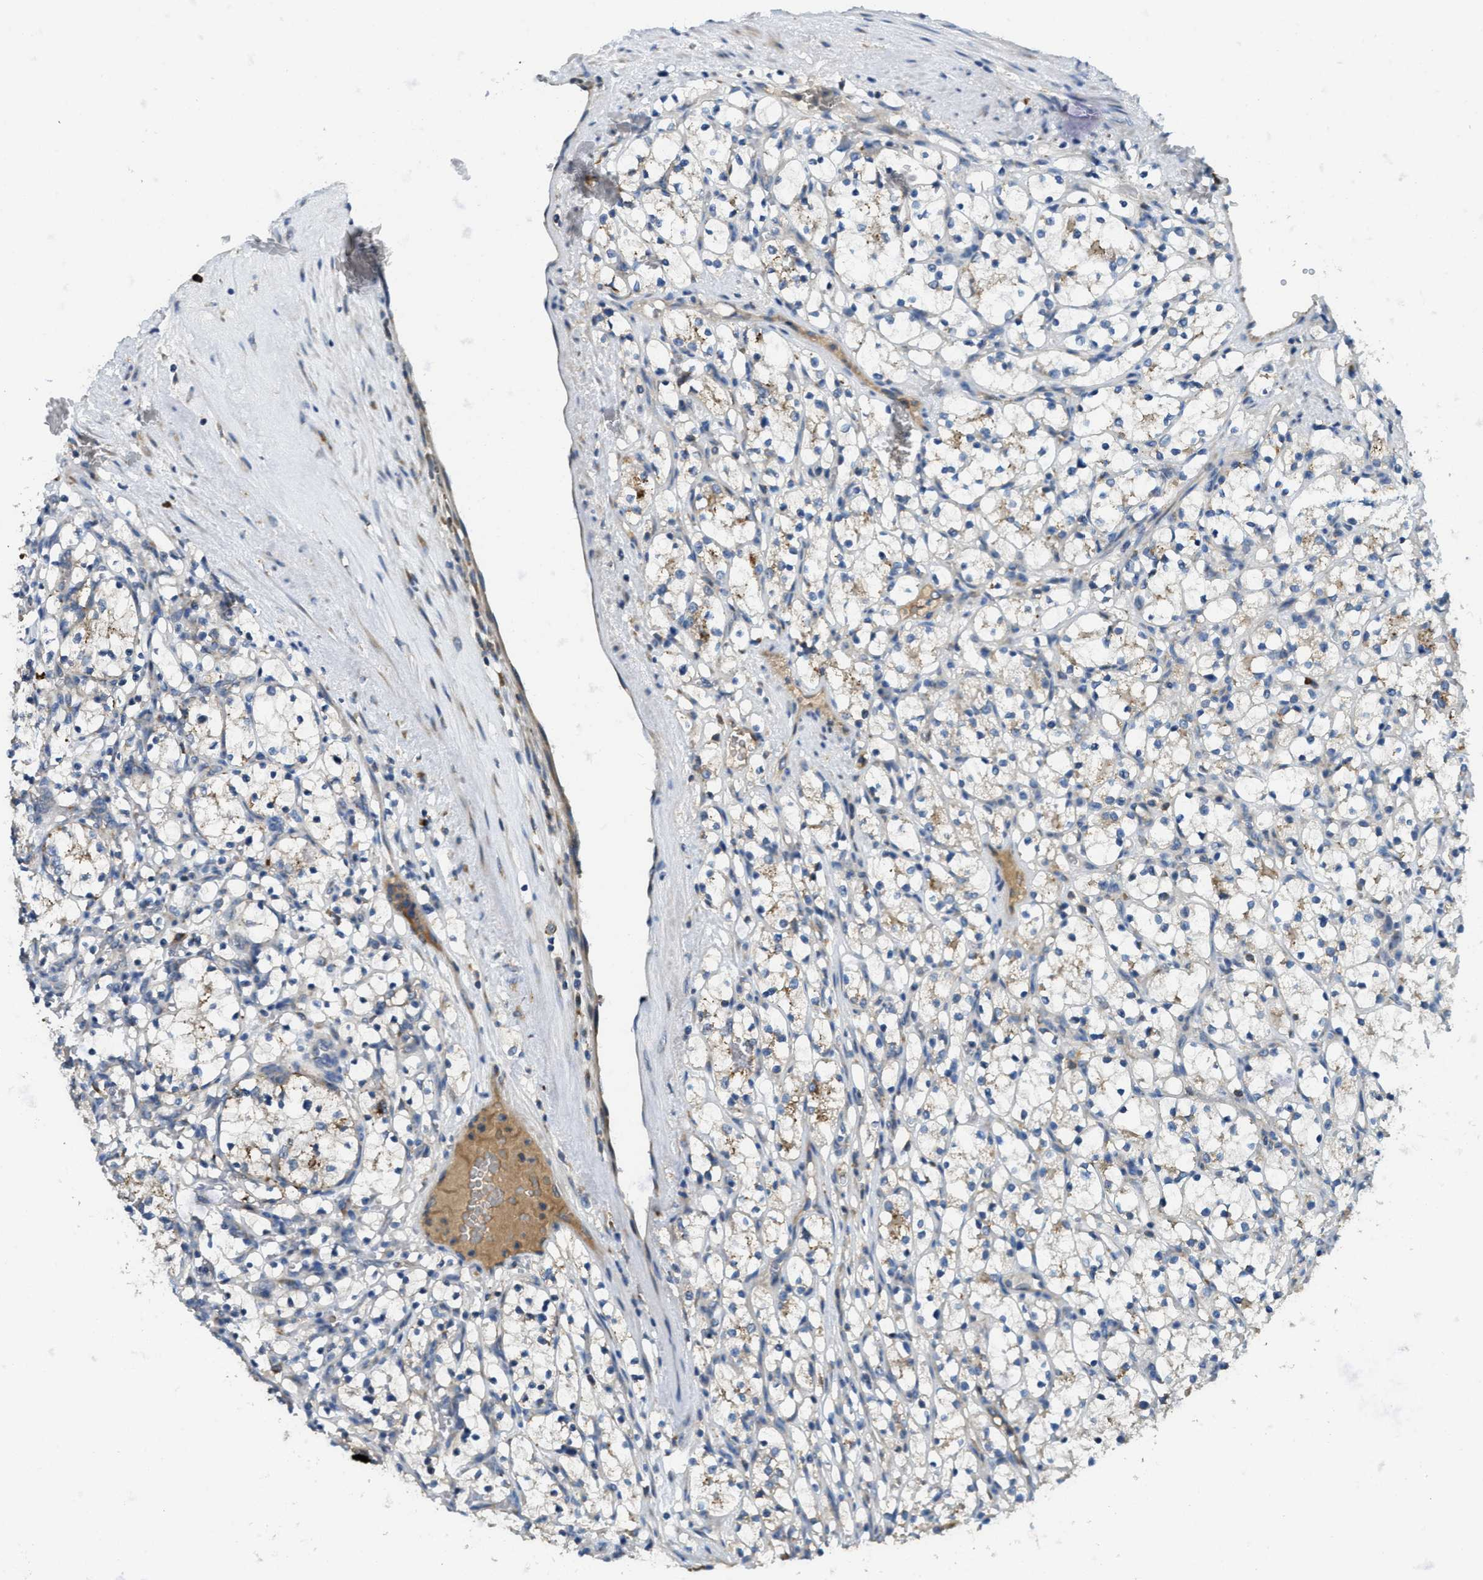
{"staining": {"intensity": "negative", "quantity": "none", "location": "none"}, "tissue": "renal cancer", "cell_type": "Tumor cells", "image_type": "cancer", "snomed": [{"axis": "morphology", "description": "Adenocarcinoma, NOS"}, {"axis": "topography", "description": "Kidney"}], "caption": "The histopathology image exhibits no significant positivity in tumor cells of adenocarcinoma (renal).", "gene": "SSR1", "patient": {"sex": "female", "age": 69}}